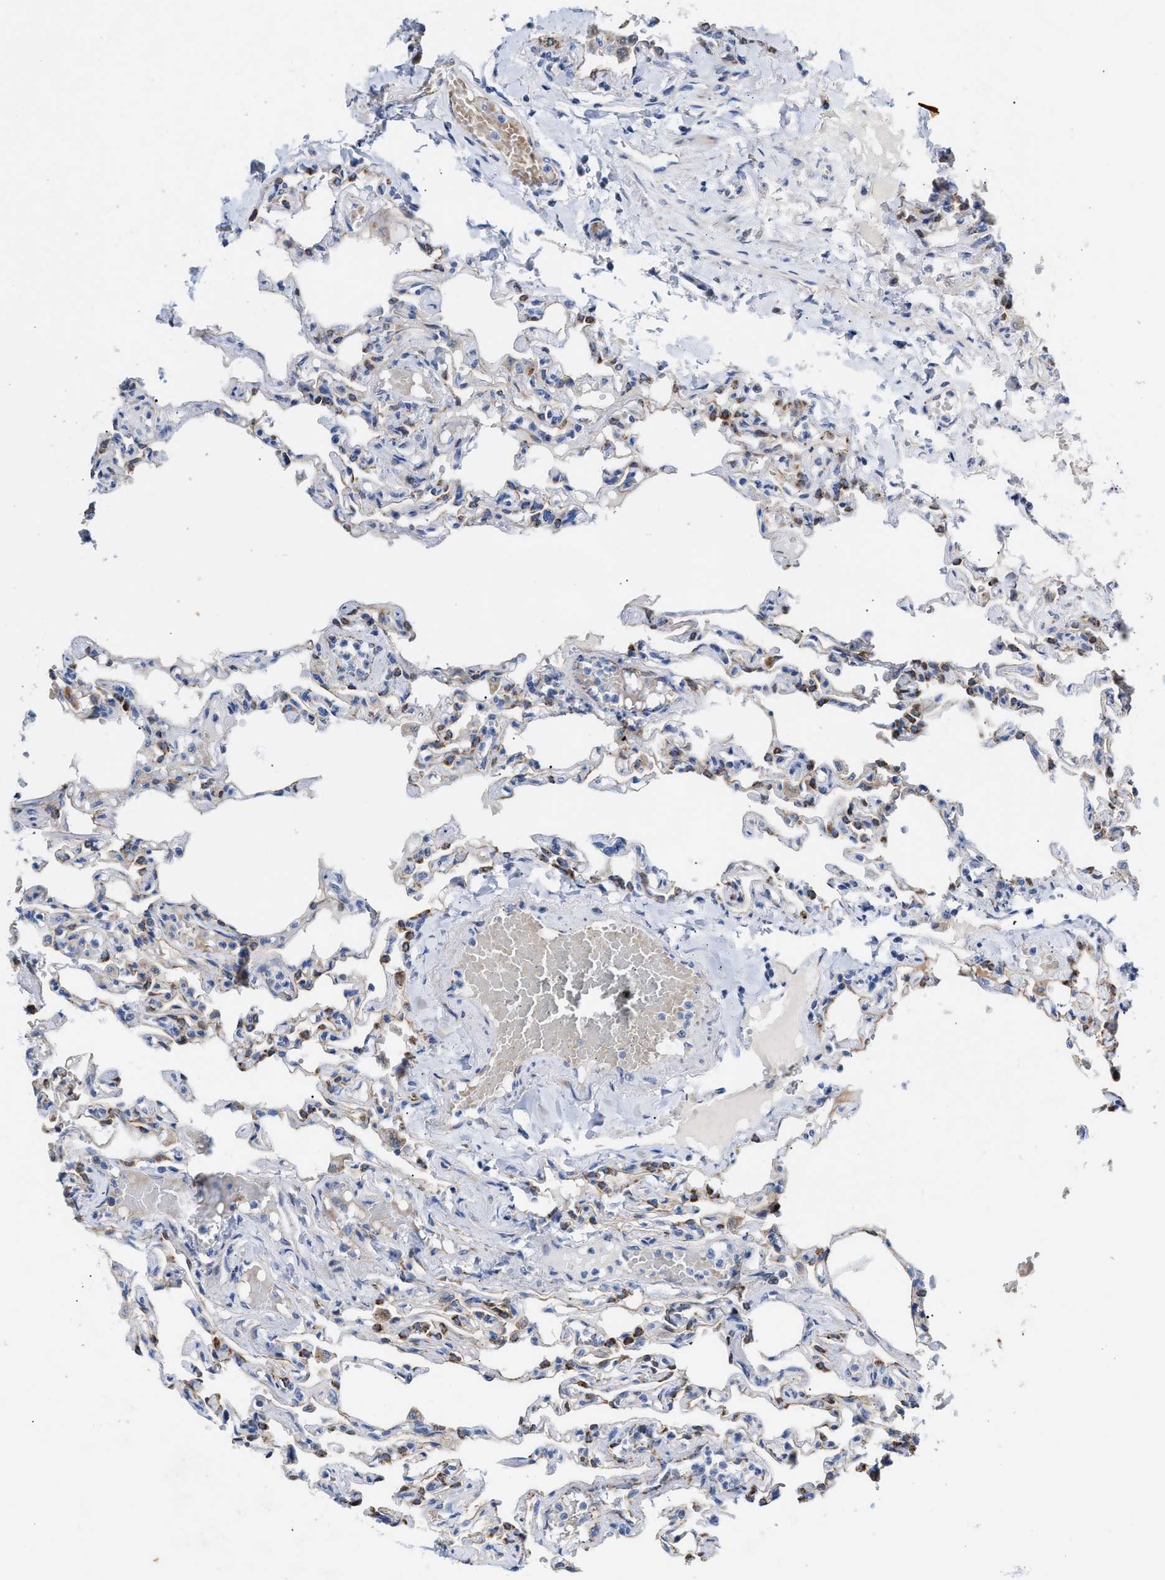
{"staining": {"intensity": "negative", "quantity": "none", "location": "none"}, "tissue": "lung", "cell_type": "Alveolar cells", "image_type": "normal", "snomed": [{"axis": "morphology", "description": "Normal tissue, NOS"}, {"axis": "topography", "description": "Lung"}], "caption": "An IHC micrograph of unremarkable lung is shown. There is no staining in alveolar cells of lung.", "gene": "JAG1", "patient": {"sex": "male", "age": 21}}